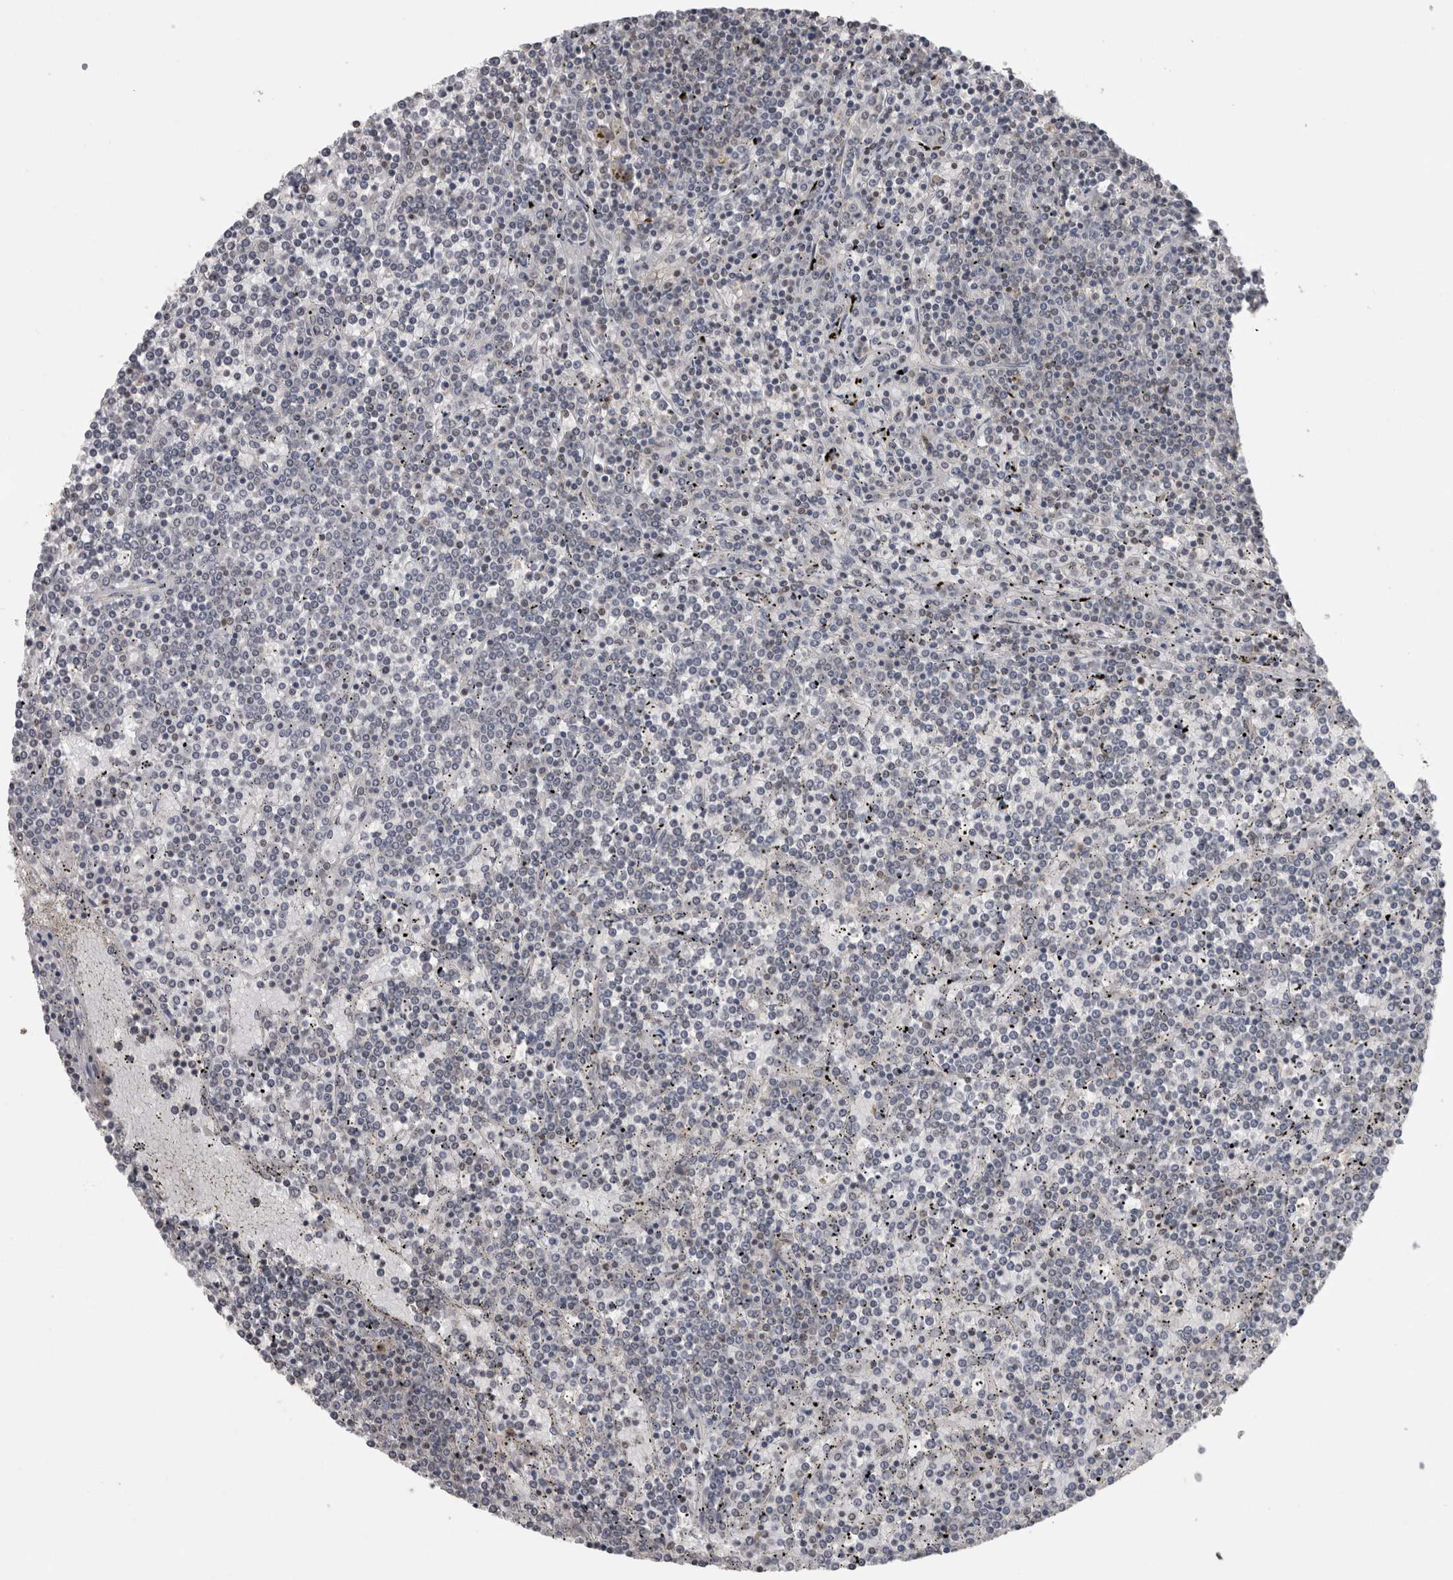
{"staining": {"intensity": "negative", "quantity": "none", "location": "none"}, "tissue": "lymphoma", "cell_type": "Tumor cells", "image_type": "cancer", "snomed": [{"axis": "morphology", "description": "Malignant lymphoma, non-Hodgkin's type, Low grade"}, {"axis": "topography", "description": "Spleen"}], "caption": "A micrograph of human low-grade malignant lymphoma, non-Hodgkin's type is negative for staining in tumor cells.", "gene": "RBM28", "patient": {"sex": "female", "age": 19}}